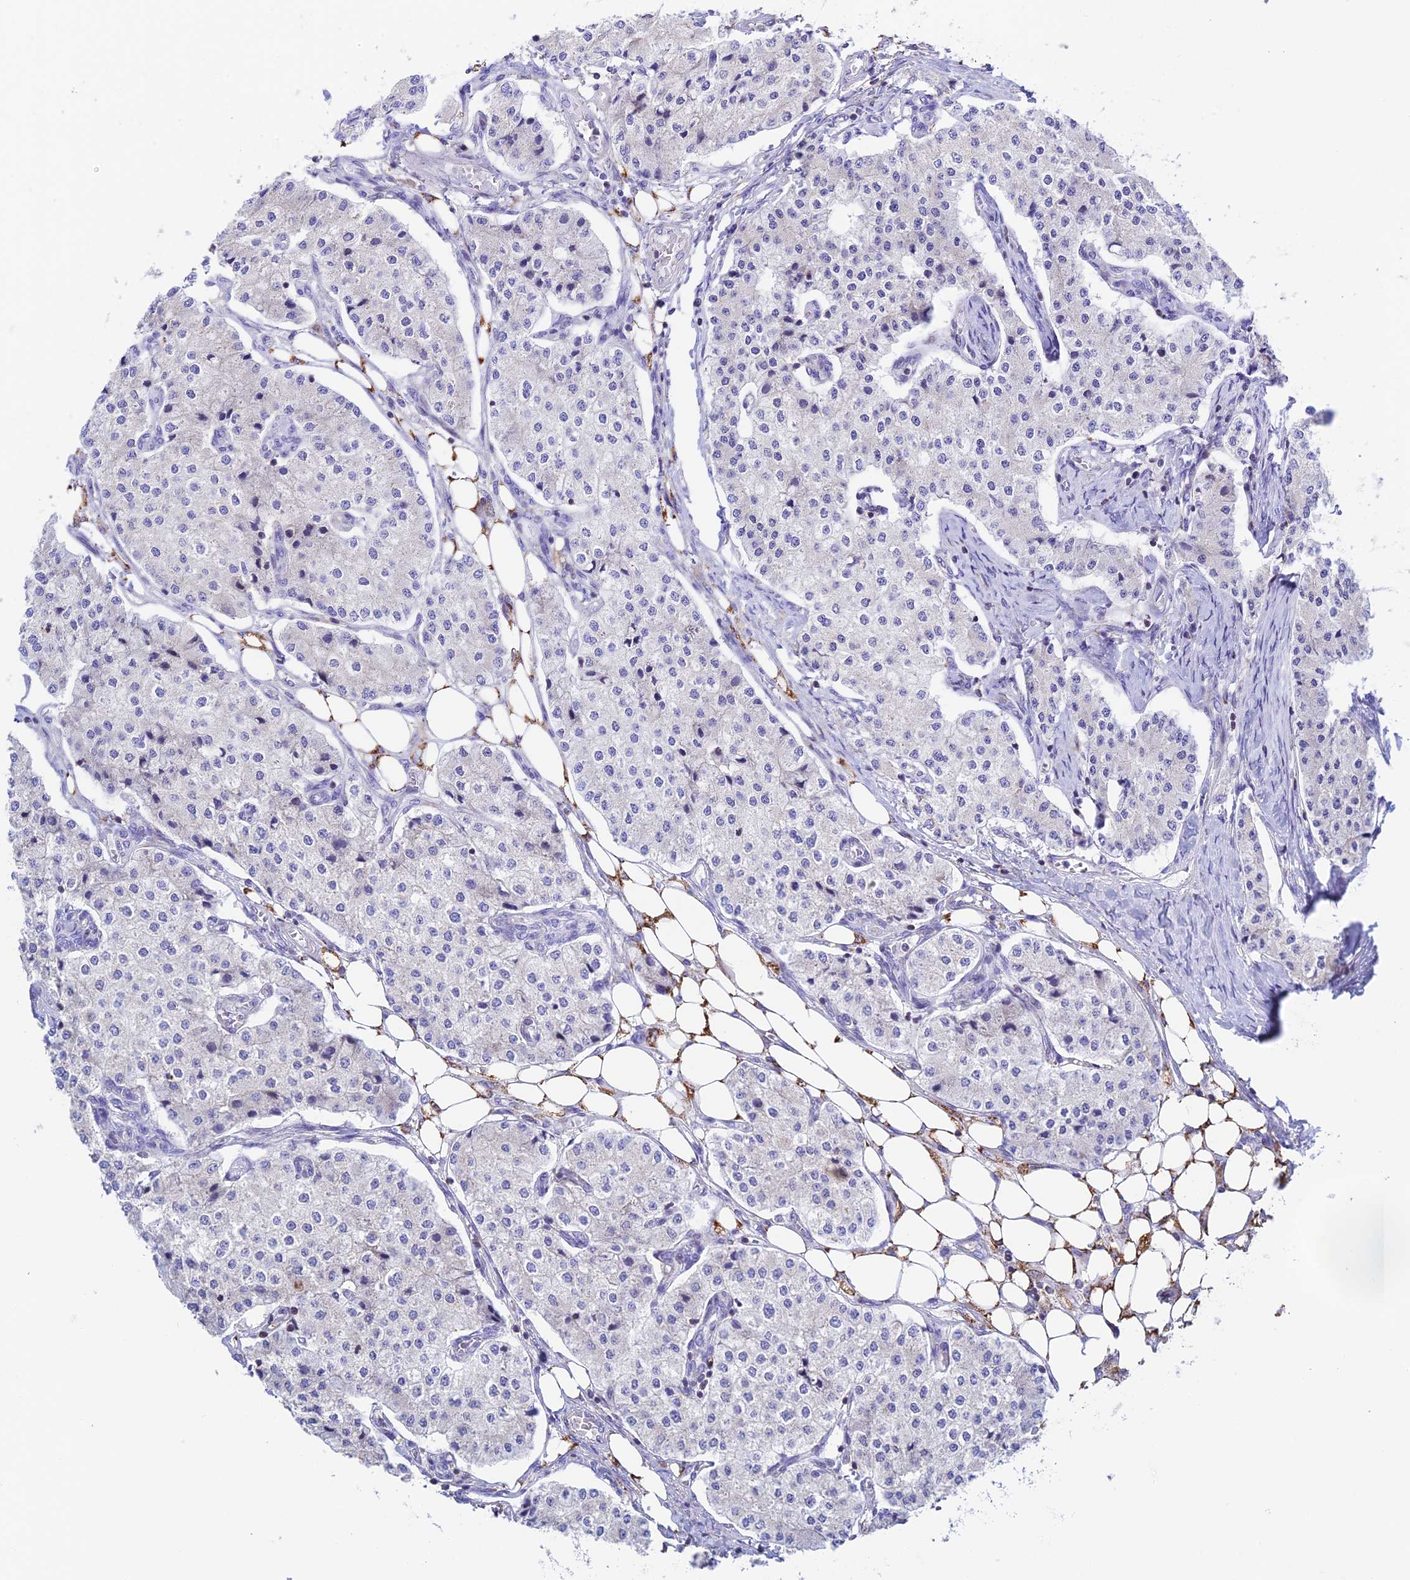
{"staining": {"intensity": "negative", "quantity": "none", "location": "none"}, "tissue": "carcinoid", "cell_type": "Tumor cells", "image_type": "cancer", "snomed": [{"axis": "morphology", "description": "Carcinoid, malignant, NOS"}, {"axis": "topography", "description": "Colon"}], "caption": "IHC of human malignant carcinoid exhibits no expression in tumor cells.", "gene": "PRIM1", "patient": {"sex": "female", "age": 52}}